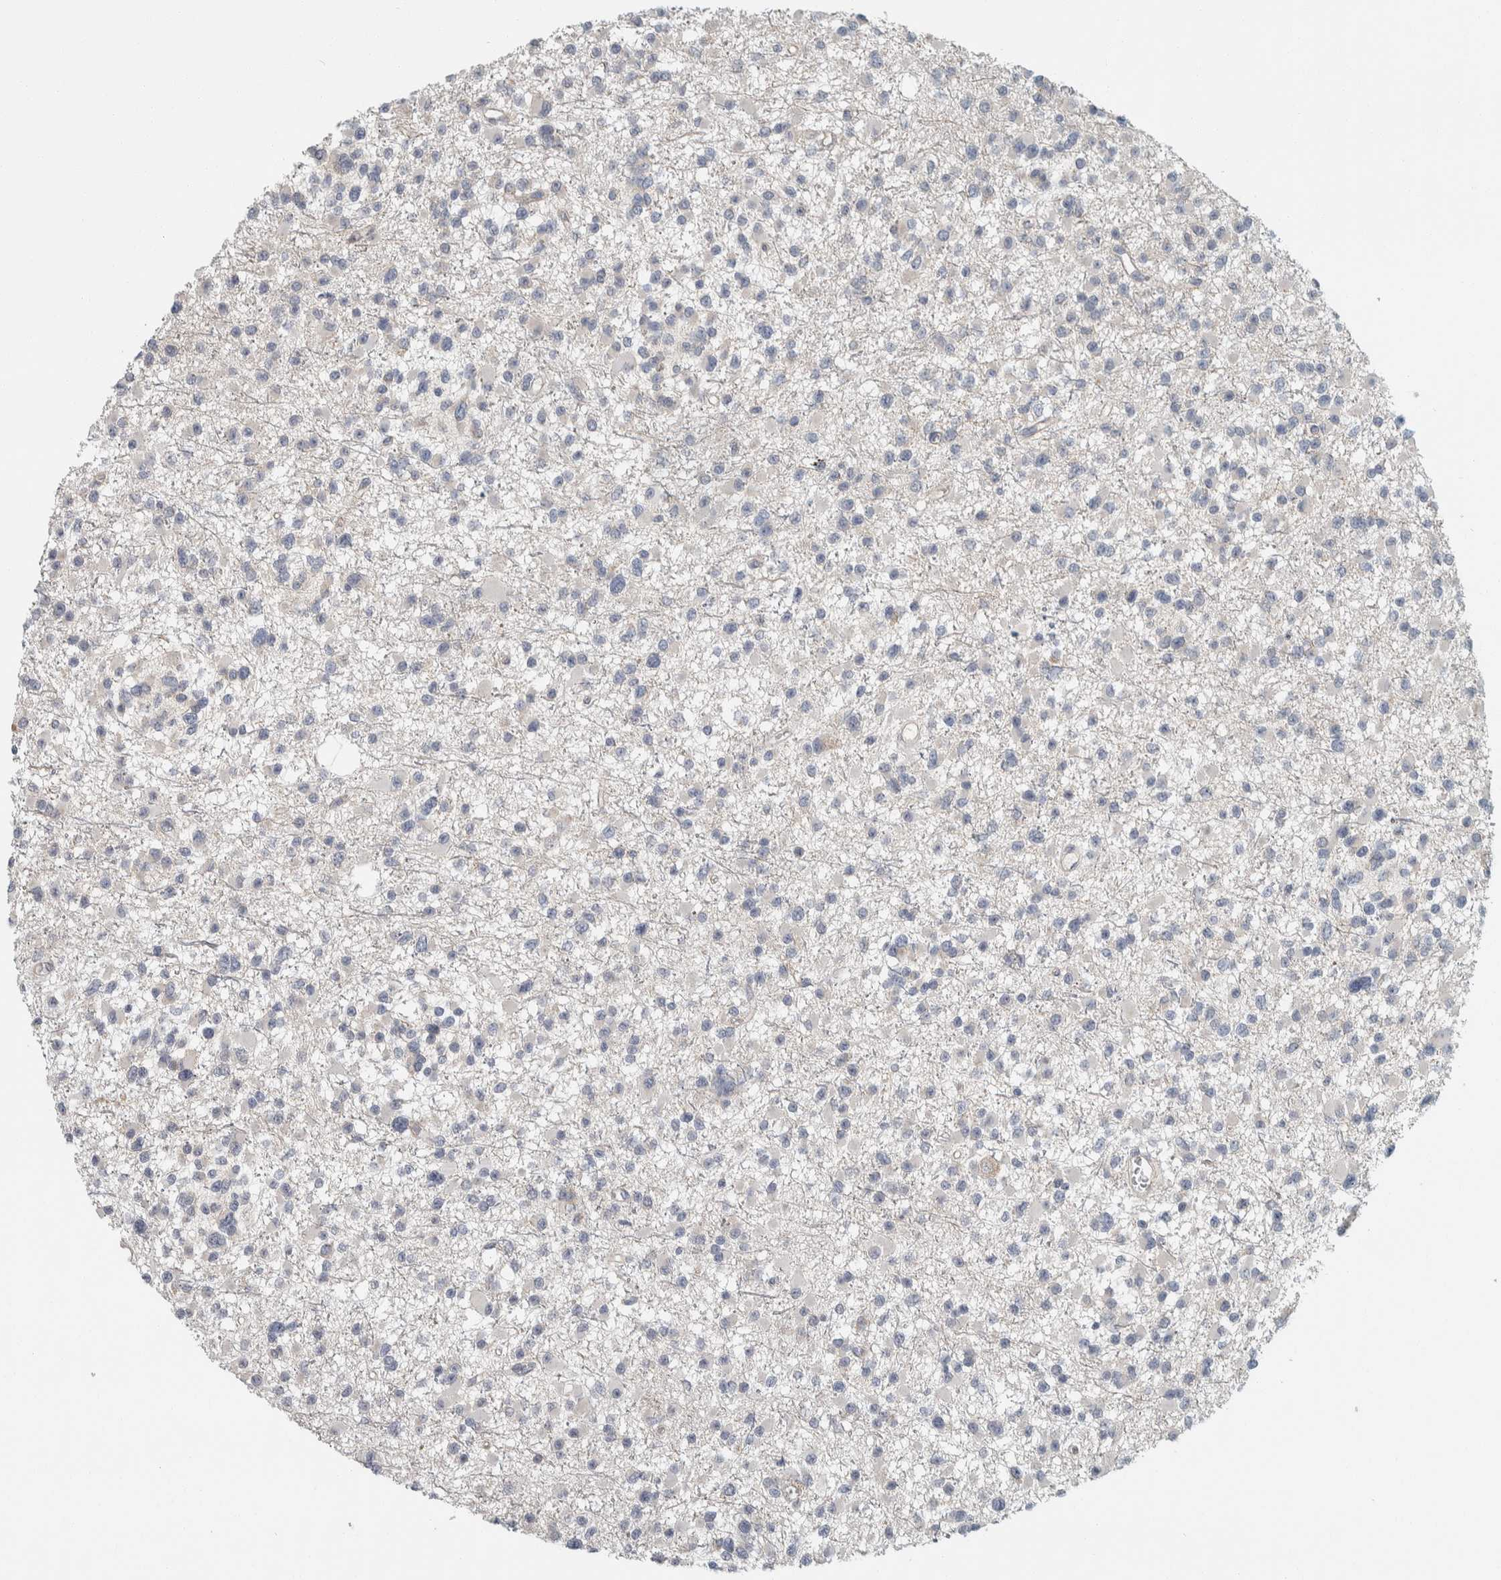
{"staining": {"intensity": "negative", "quantity": "none", "location": "none"}, "tissue": "glioma", "cell_type": "Tumor cells", "image_type": "cancer", "snomed": [{"axis": "morphology", "description": "Glioma, malignant, Low grade"}, {"axis": "topography", "description": "Brain"}], "caption": "An immunohistochemistry micrograph of glioma is shown. There is no staining in tumor cells of glioma.", "gene": "KCNJ3", "patient": {"sex": "female", "age": 22}}